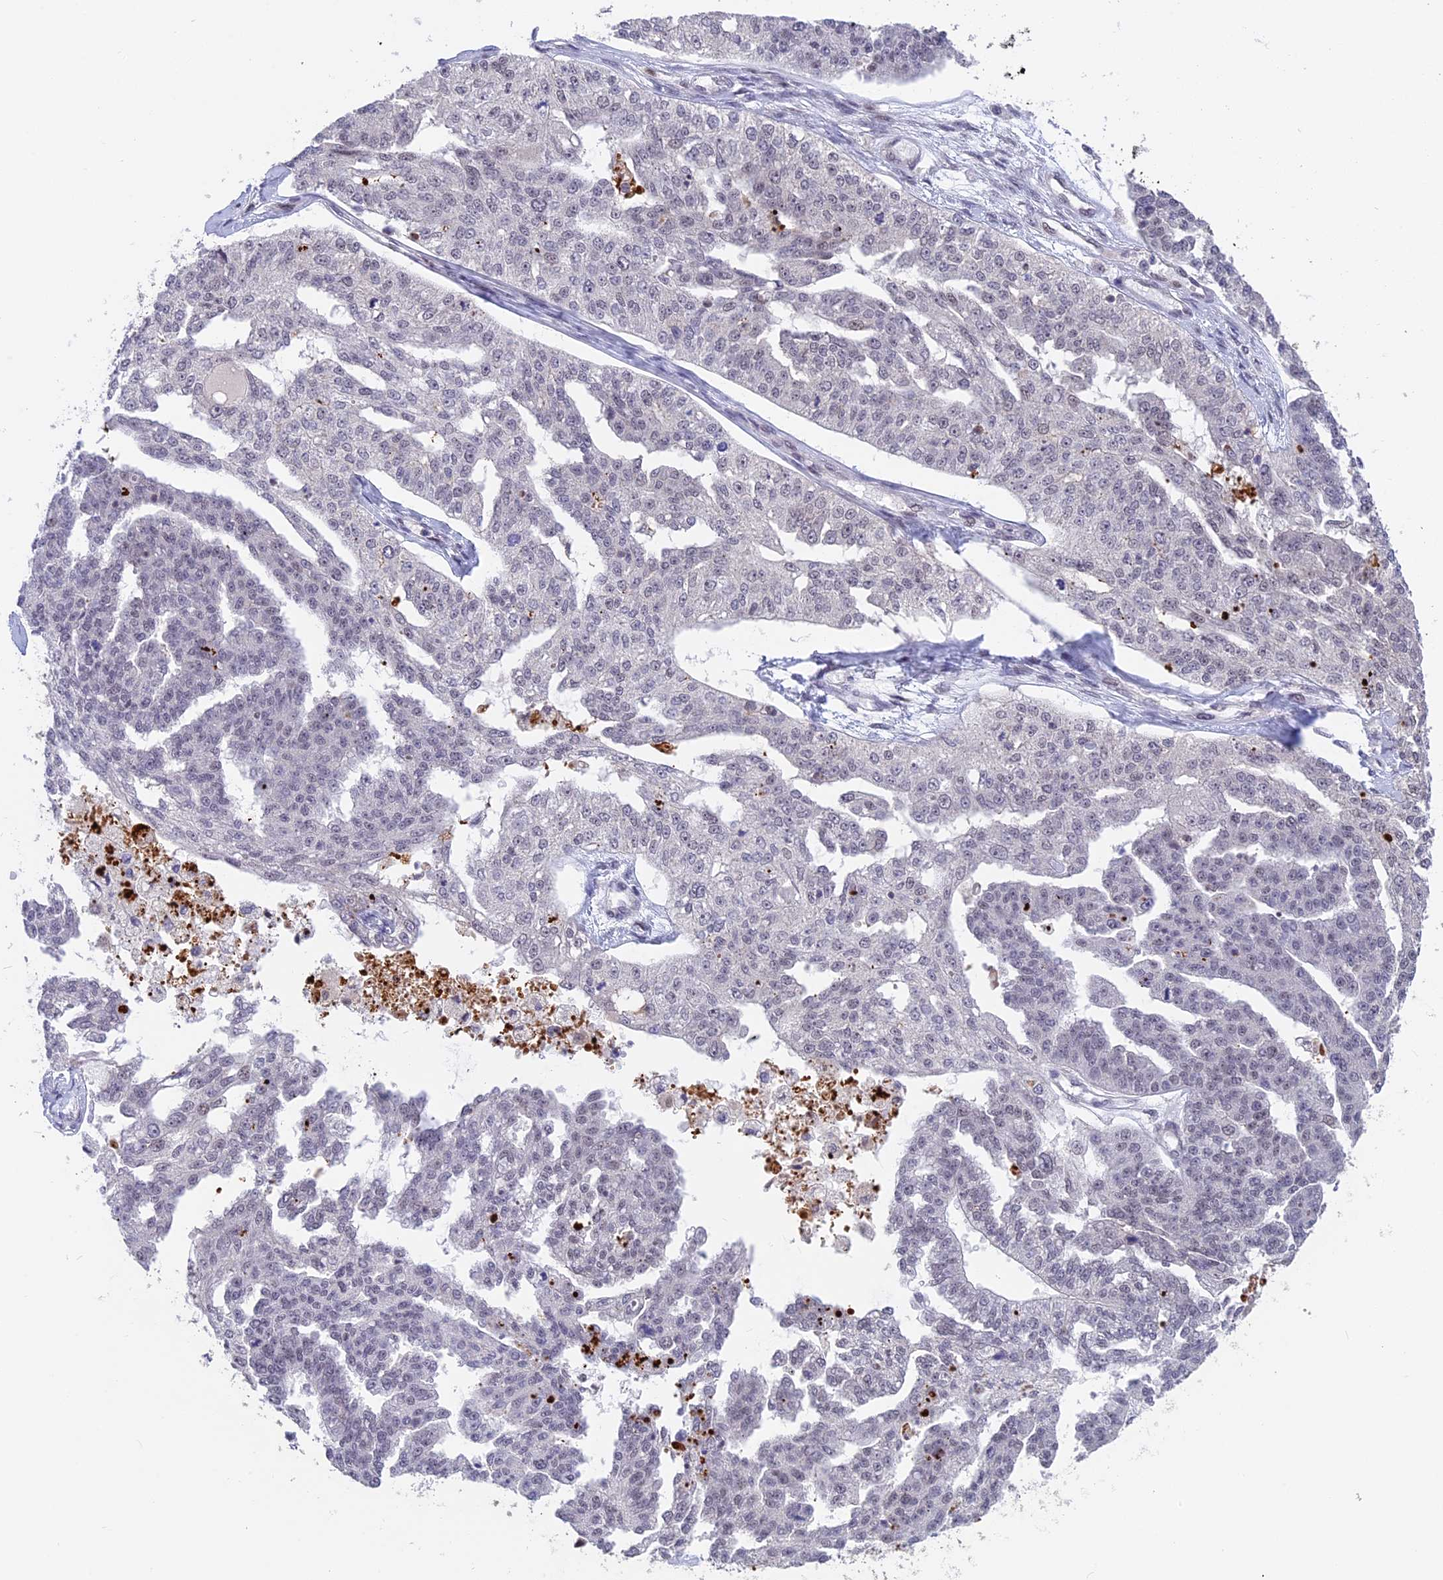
{"staining": {"intensity": "negative", "quantity": "none", "location": "none"}, "tissue": "ovarian cancer", "cell_type": "Tumor cells", "image_type": "cancer", "snomed": [{"axis": "morphology", "description": "Cystadenocarcinoma, serous, NOS"}, {"axis": "topography", "description": "Ovary"}], "caption": "High power microscopy histopathology image of an immunohistochemistry (IHC) photomicrograph of ovarian serous cystadenocarcinoma, revealing no significant expression in tumor cells. (DAB (3,3'-diaminobenzidine) immunohistochemistry (IHC) visualized using brightfield microscopy, high magnification).", "gene": "POLR2C", "patient": {"sex": "female", "age": 58}}